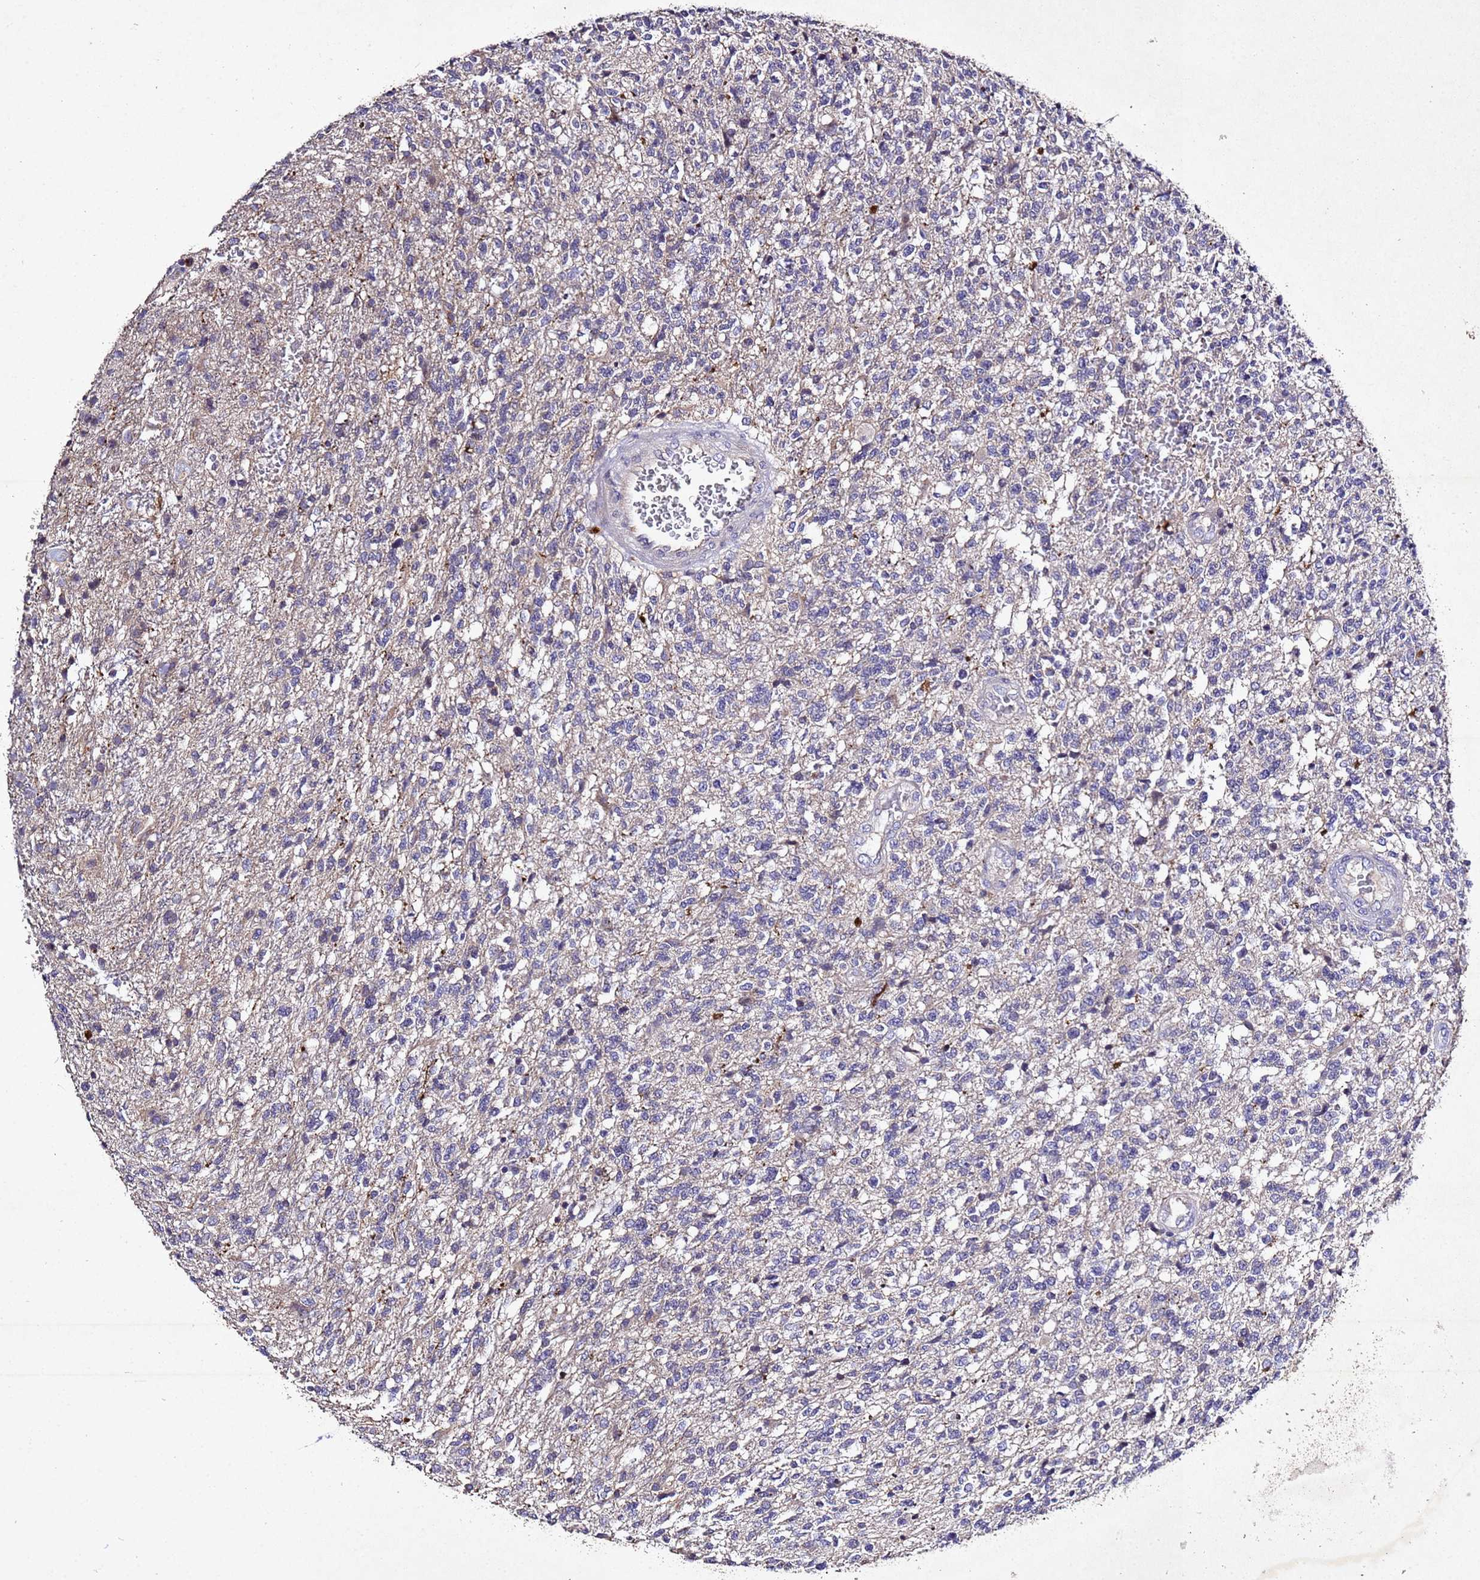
{"staining": {"intensity": "negative", "quantity": "none", "location": "none"}, "tissue": "glioma", "cell_type": "Tumor cells", "image_type": "cancer", "snomed": [{"axis": "morphology", "description": "Glioma, malignant, High grade"}, {"axis": "topography", "description": "Brain"}], "caption": "This is an immunohistochemistry photomicrograph of human glioma. There is no expression in tumor cells.", "gene": "SV2B", "patient": {"sex": "male", "age": 56}}